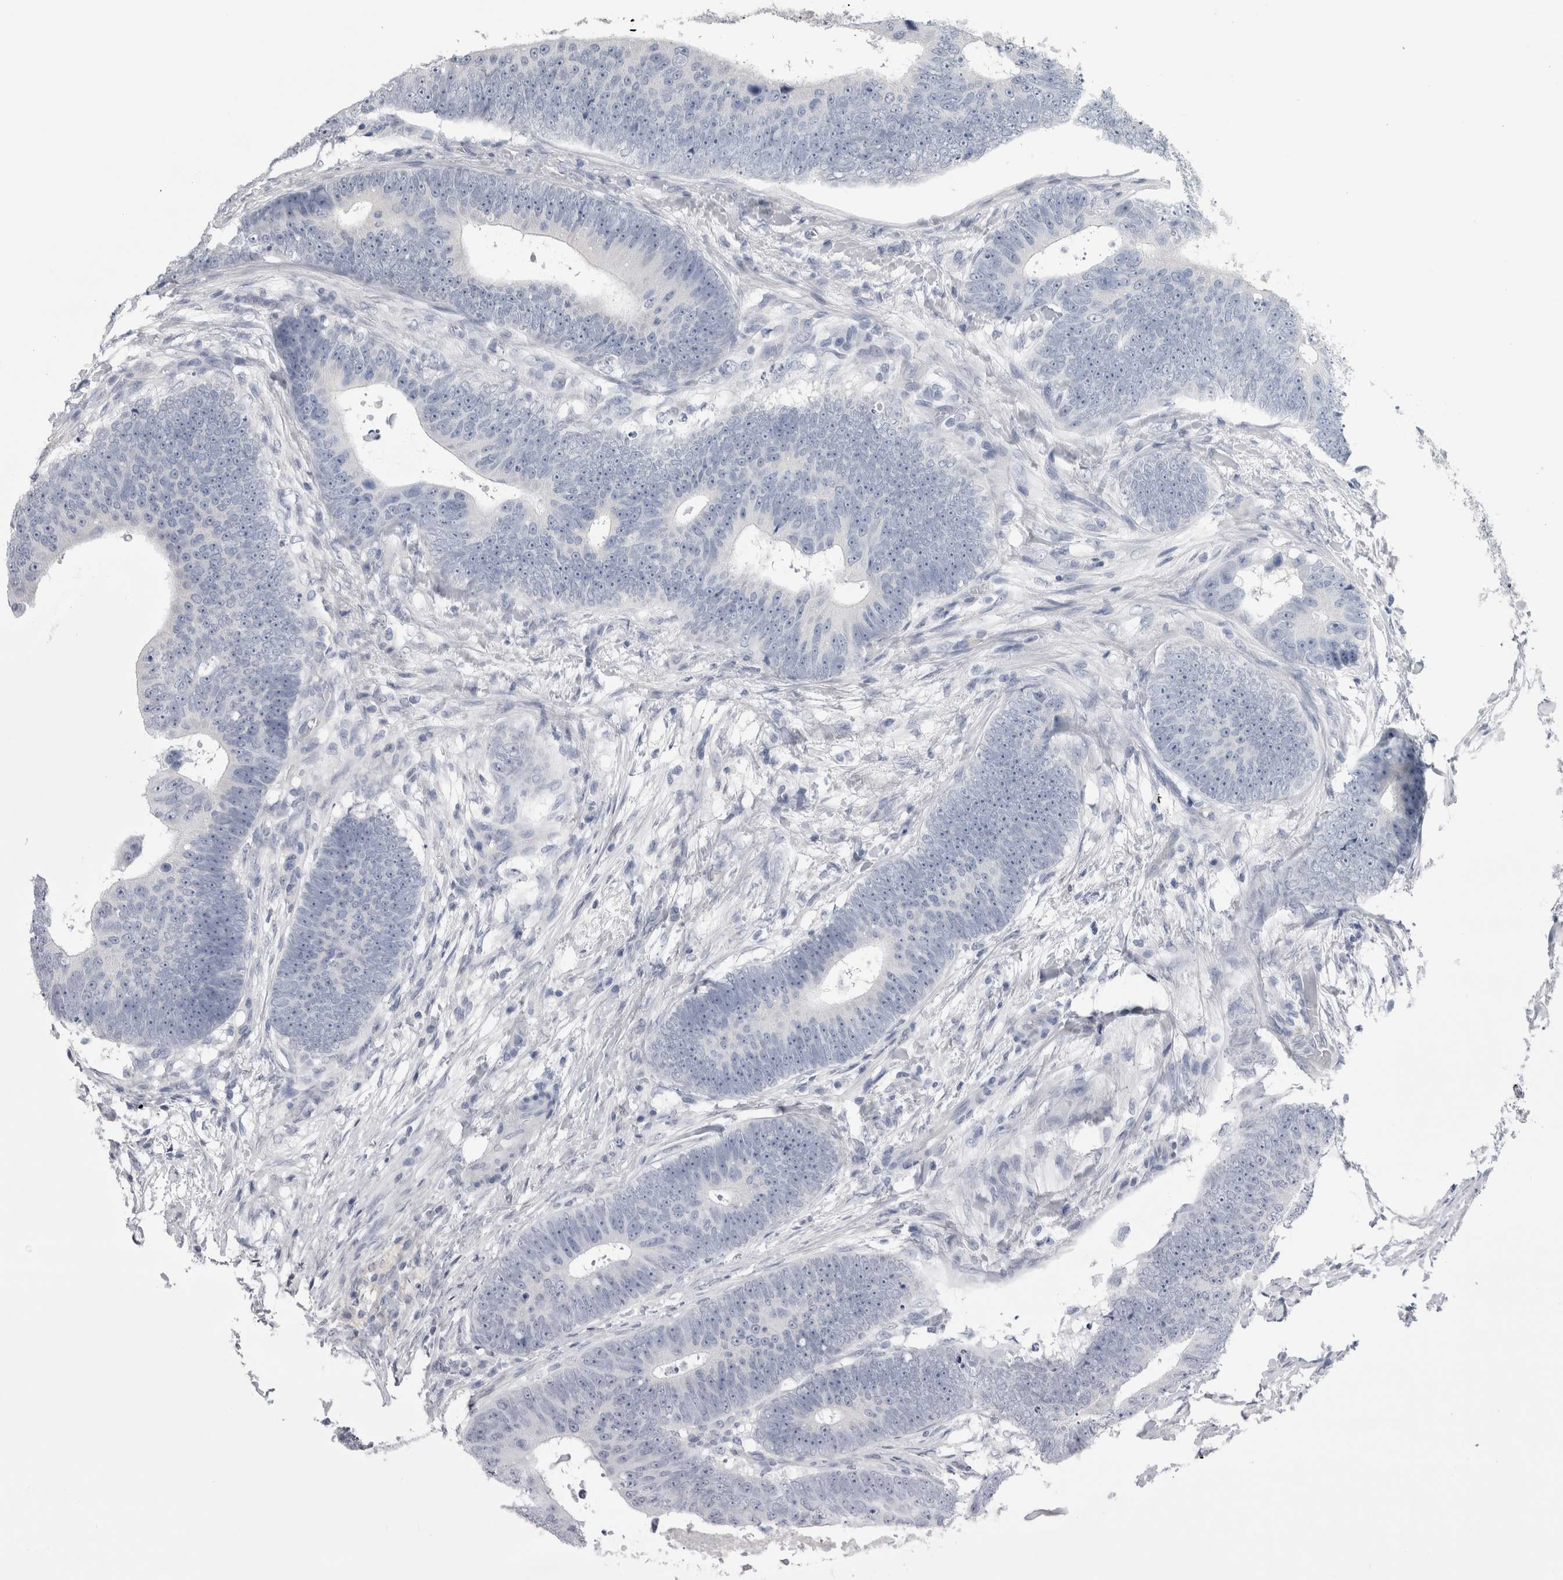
{"staining": {"intensity": "negative", "quantity": "none", "location": "none"}, "tissue": "colorectal cancer", "cell_type": "Tumor cells", "image_type": "cancer", "snomed": [{"axis": "morphology", "description": "Adenocarcinoma, NOS"}, {"axis": "topography", "description": "Colon"}], "caption": "Tumor cells are negative for brown protein staining in colorectal cancer.", "gene": "AFMID", "patient": {"sex": "male", "age": 56}}